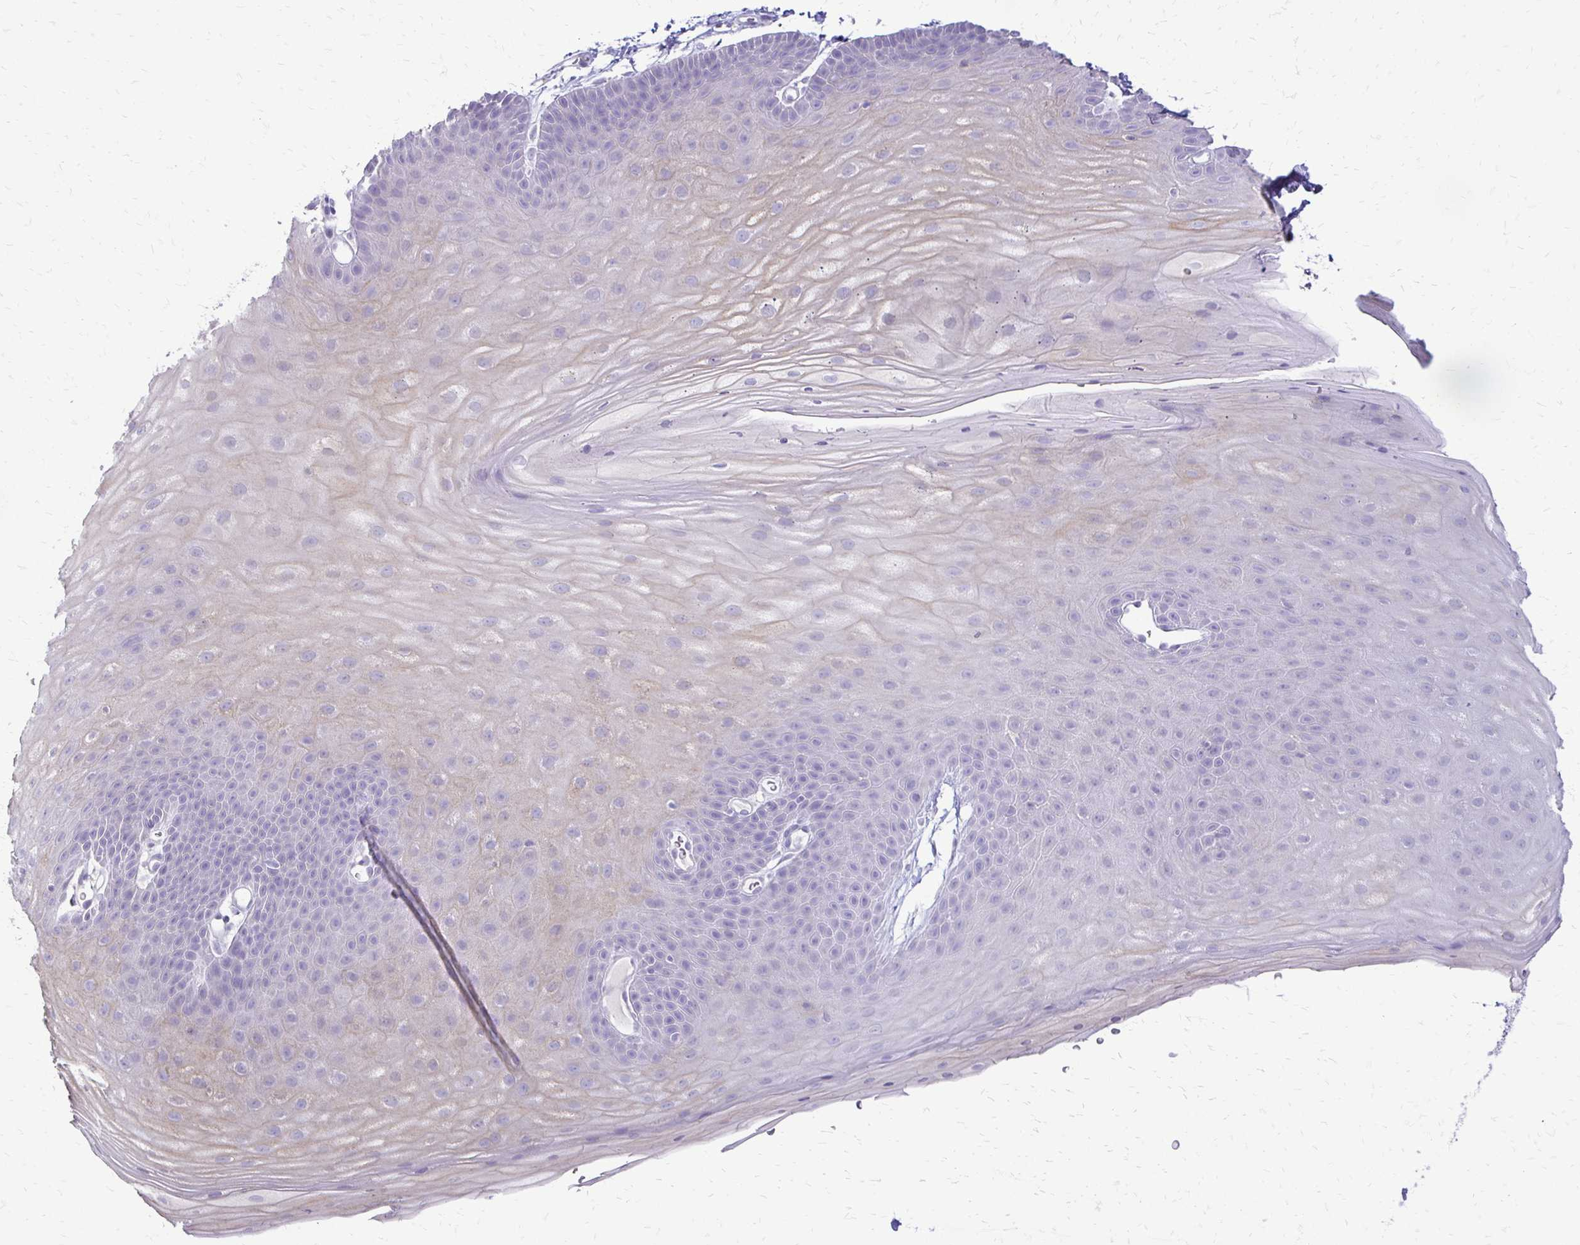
{"staining": {"intensity": "negative", "quantity": "none", "location": "none"}, "tissue": "skin", "cell_type": "Epidermal cells", "image_type": "normal", "snomed": [{"axis": "morphology", "description": "Normal tissue, NOS"}, {"axis": "topography", "description": "Anal"}], "caption": "IHC of benign skin exhibits no positivity in epidermal cells. The staining is performed using DAB (3,3'-diaminobenzidine) brown chromogen with nuclei counter-stained in using hematoxylin.", "gene": "ALPG", "patient": {"sex": "male", "age": 53}}